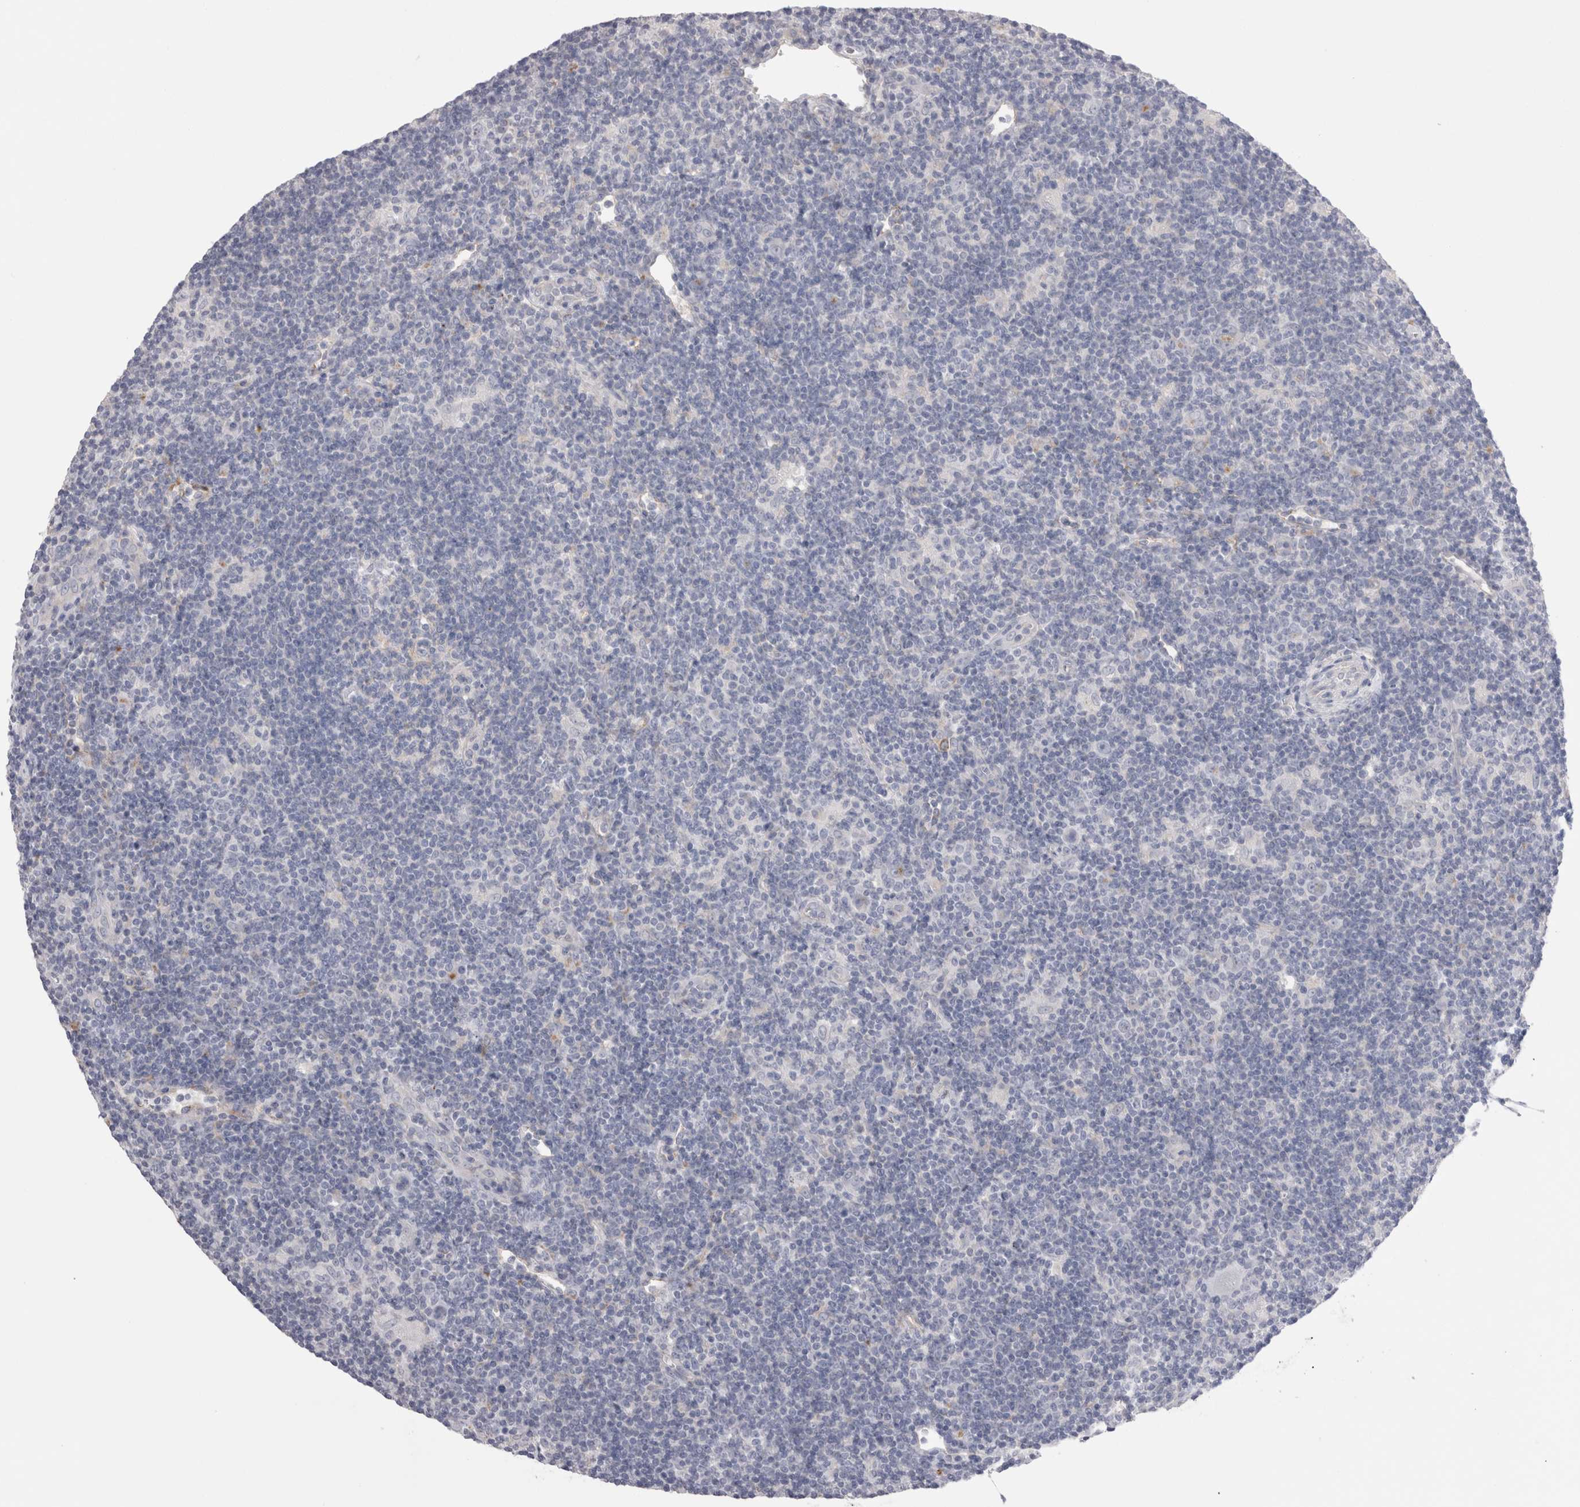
{"staining": {"intensity": "negative", "quantity": "none", "location": "none"}, "tissue": "lymphoma", "cell_type": "Tumor cells", "image_type": "cancer", "snomed": [{"axis": "morphology", "description": "Hodgkin's disease, NOS"}, {"axis": "topography", "description": "Lymph node"}], "caption": "High power microscopy photomicrograph of an IHC histopathology image of Hodgkin's disease, revealing no significant positivity in tumor cells. (DAB (3,3'-diaminobenzidine) immunohistochemistry (IHC) visualized using brightfield microscopy, high magnification).", "gene": "EPDR1", "patient": {"sex": "female", "age": 57}}